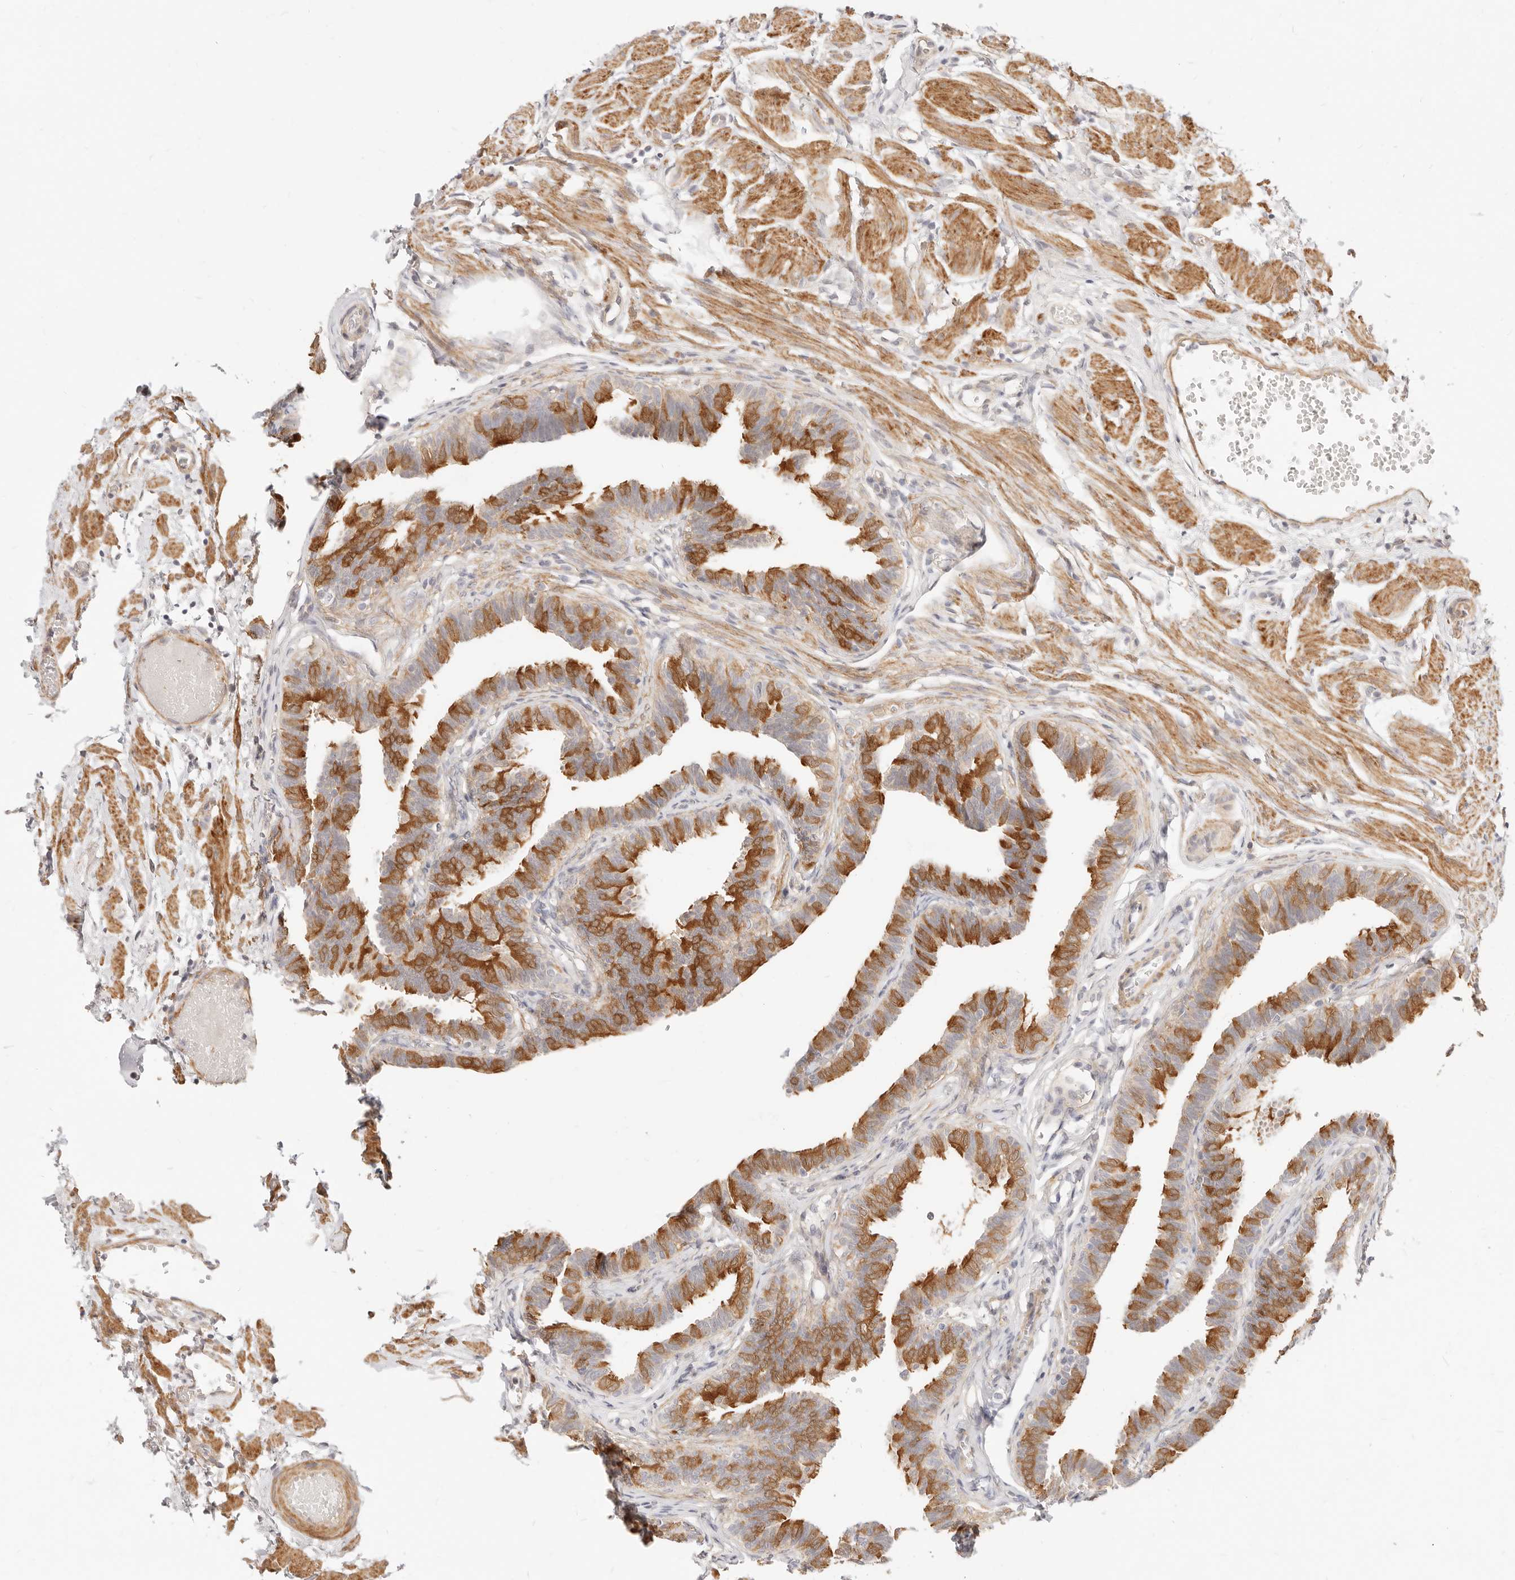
{"staining": {"intensity": "moderate", "quantity": "25%-75%", "location": "cytoplasmic/membranous"}, "tissue": "fallopian tube", "cell_type": "Glandular cells", "image_type": "normal", "snomed": [{"axis": "morphology", "description": "Normal tissue, NOS"}, {"axis": "topography", "description": "Fallopian tube"}, {"axis": "topography", "description": "Ovary"}], "caption": "A medium amount of moderate cytoplasmic/membranous expression is present in approximately 25%-75% of glandular cells in normal fallopian tube.", "gene": "UBXN10", "patient": {"sex": "female", "age": 23}}